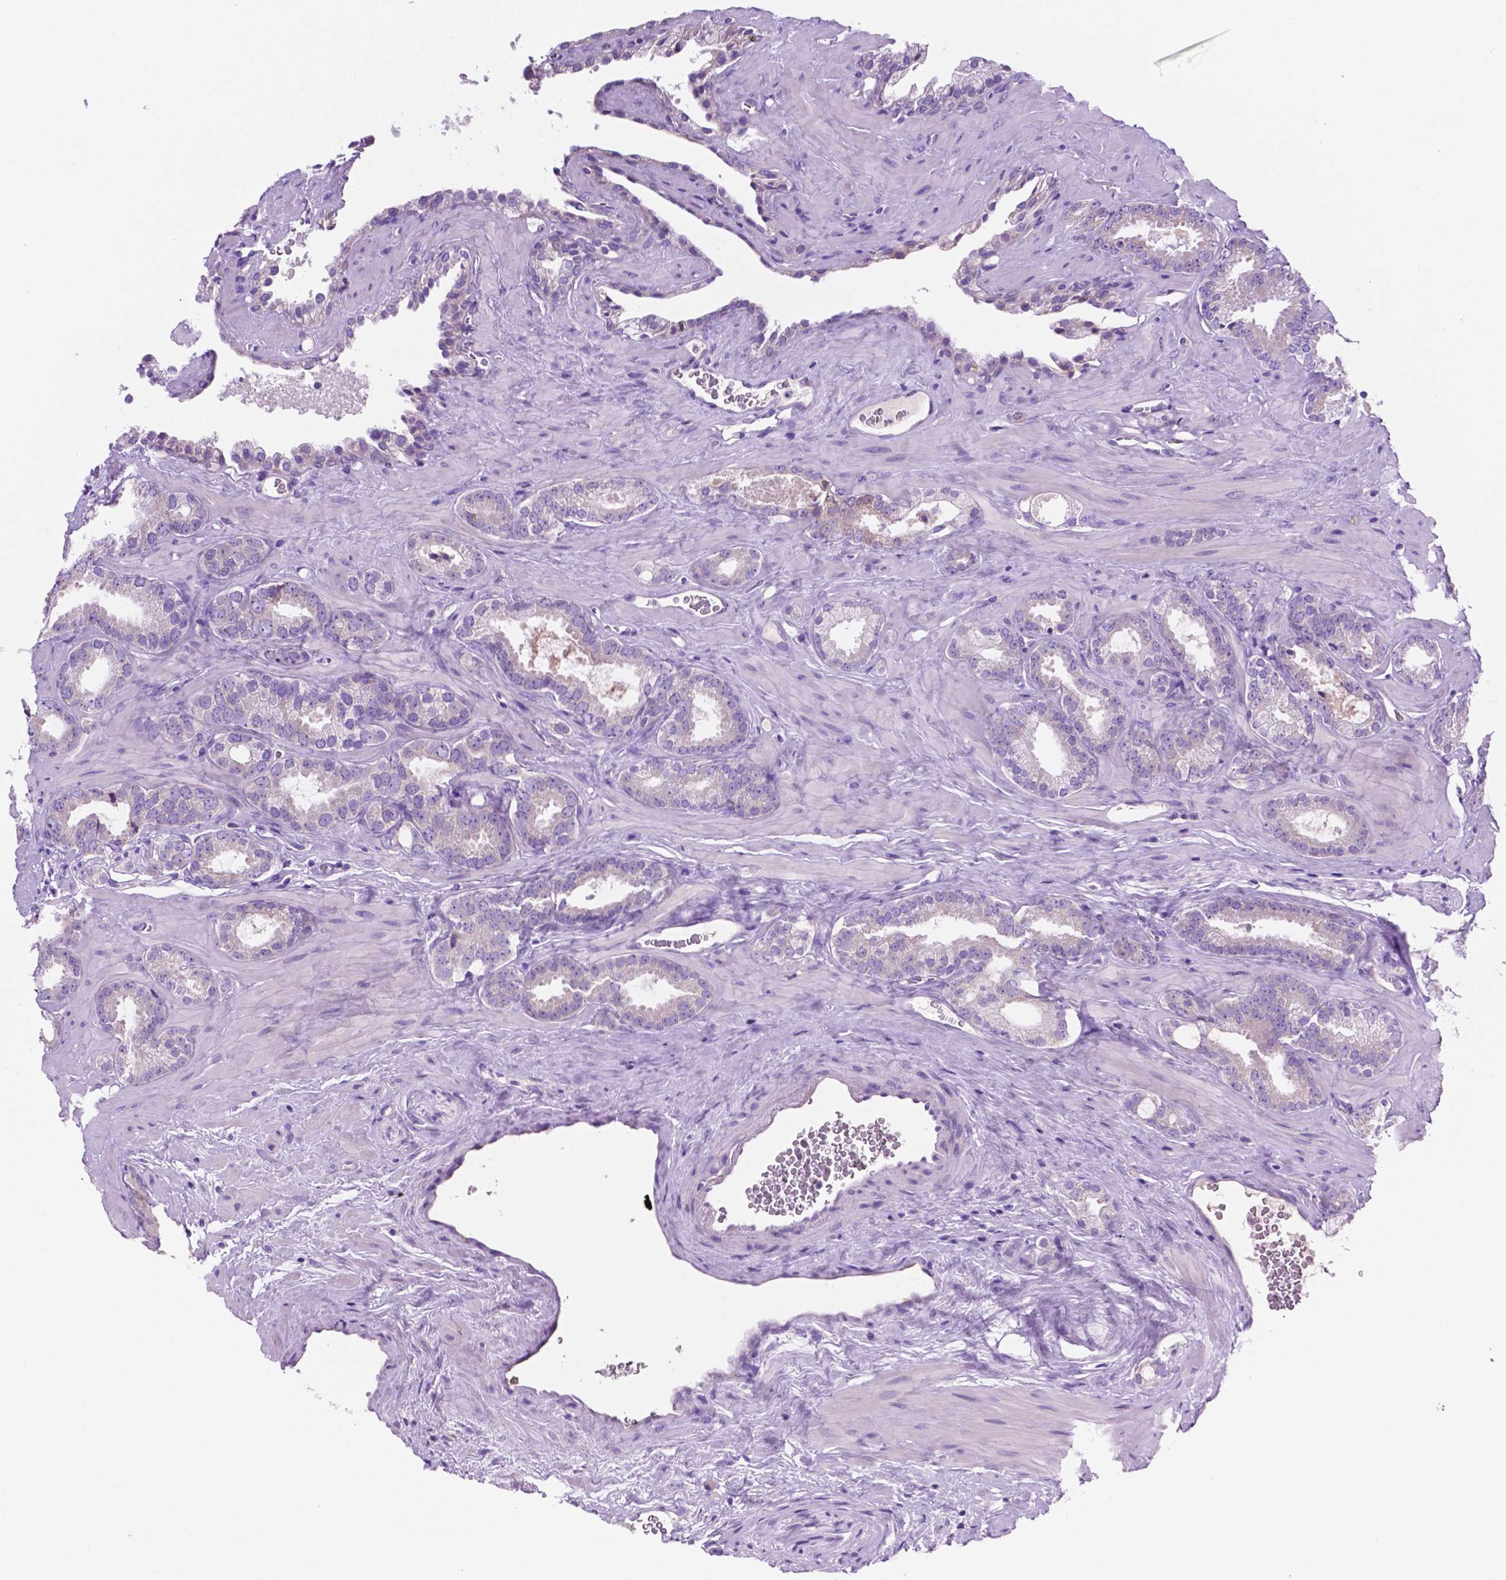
{"staining": {"intensity": "negative", "quantity": "none", "location": "none"}, "tissue": "prostate cancer", "cell_type": "Tumor cells", "image_type": "cancer", "snomed": [{"axis": "morphology", "description": "Adenocarcinoma, Low grade"}, {"axis": "topography", "description": "Prostate"}], "caption": "High magnification brightfield microscopy of prostate cancer (adenocarcinoma (low-grade)) stained with DAB (brown) and counterstained with hematoxylin (blue): tumor cells show no significant expression.", "gene": "CEACAM7", "patient": {"sex": "male", "age": 62}}